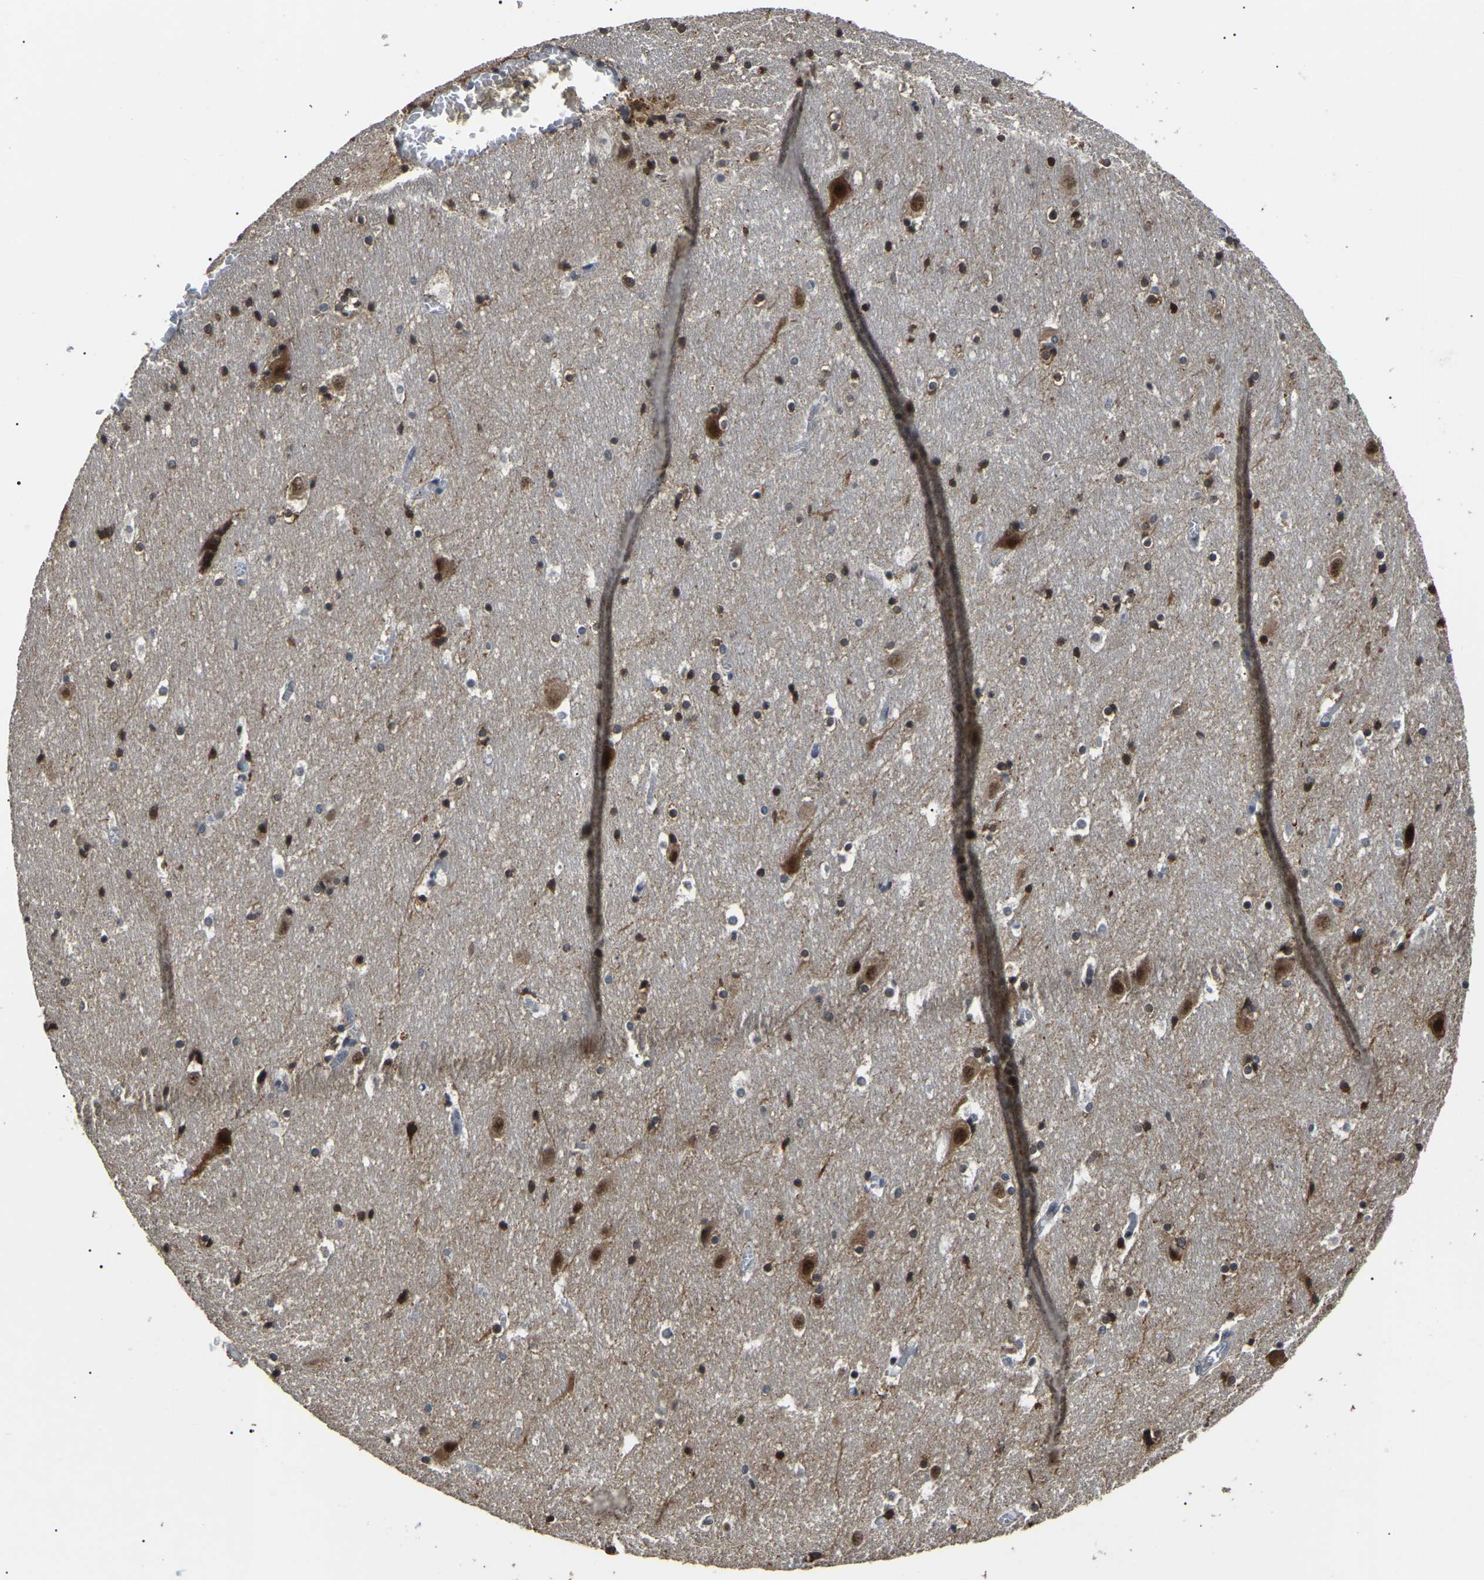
{"staining": {"intensity": "strong", "quantity": "<25%", "location": "cytoplasmic/membranous,nuclear"}, "tissue": "hippocampus", "cell_type": "Glial cells", "image_type": "normal", "snomed": [{"axis": "morphology", "description": "Normal tissue, NOS"}, {"axis": "topography", "description": "Hippocampus"}], "caption": "Immunohistochemical staining of benign hippocampus exhibits medium levels of strong cytoplasmic/membranous,nuclear positivity in about <25% of glial cells. The staining was performed using DAB to visualize the protein expression in brown, while the nuclei were stained in blue with hematoxylin (Magnification: 20x).", "gene": "PPM1E", "patient": {"sex": "male", "age": 45}}